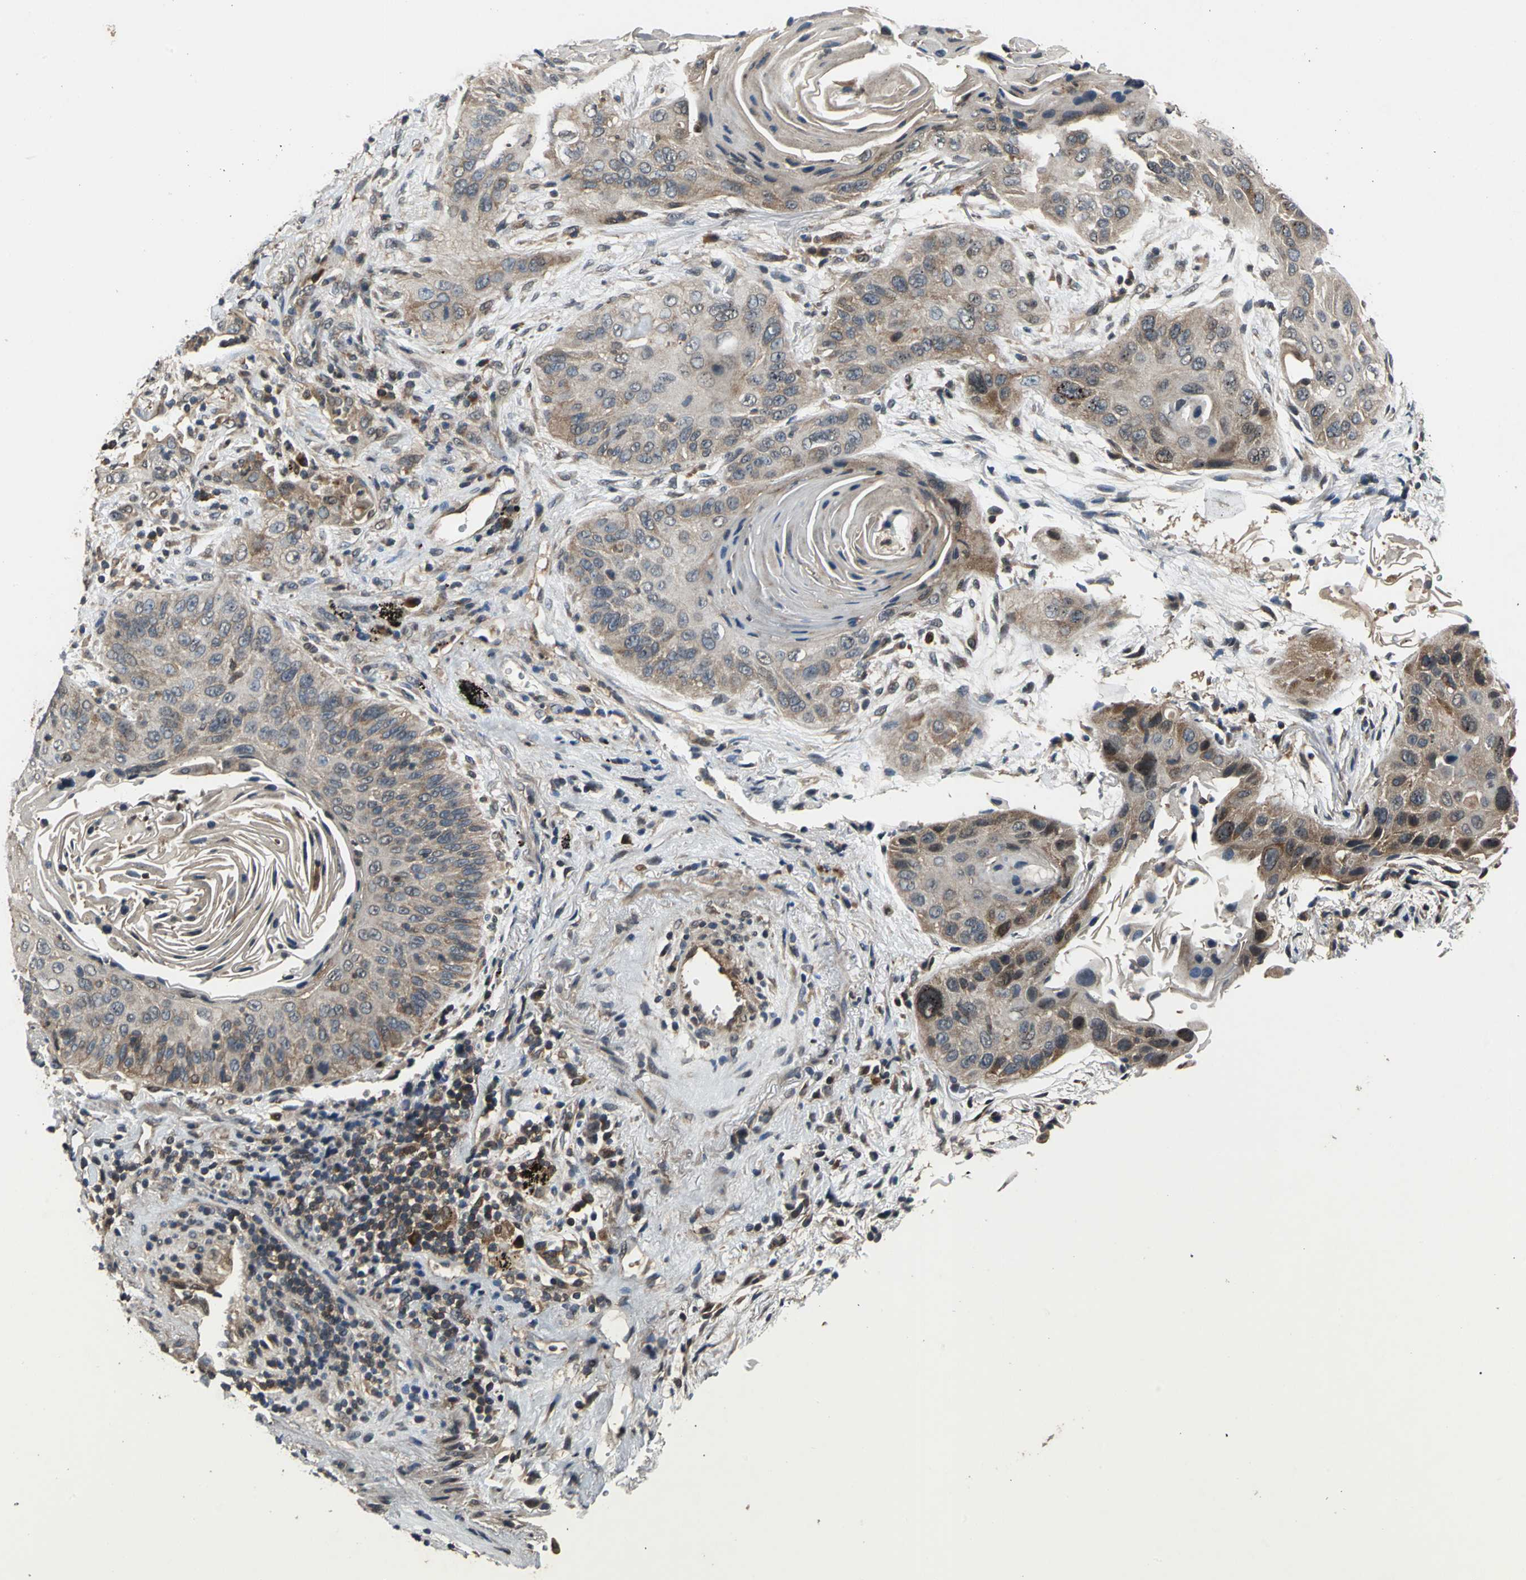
{"staining": {"intensity": "weak", "quantity": ">75%", "location": "cytoplasmic/membranous"}, "tissue": "lung cancer", "cell_type": "Tumor cells", "image_type": "cancer", "snomed": [{"axis": "morphology", "description": "Squamous cell carcinoma, NOS"}, {"axis": "topography", "description": "Lung"}], "caption": "Protein expression analysis of squamous cell carcinoma (lung) demonstrates weak cytoplasmic/membranous expression in about >75% of tumor cells.", "gene": "EIF2B2", "patient": {"sex": "female", "age": 67}}